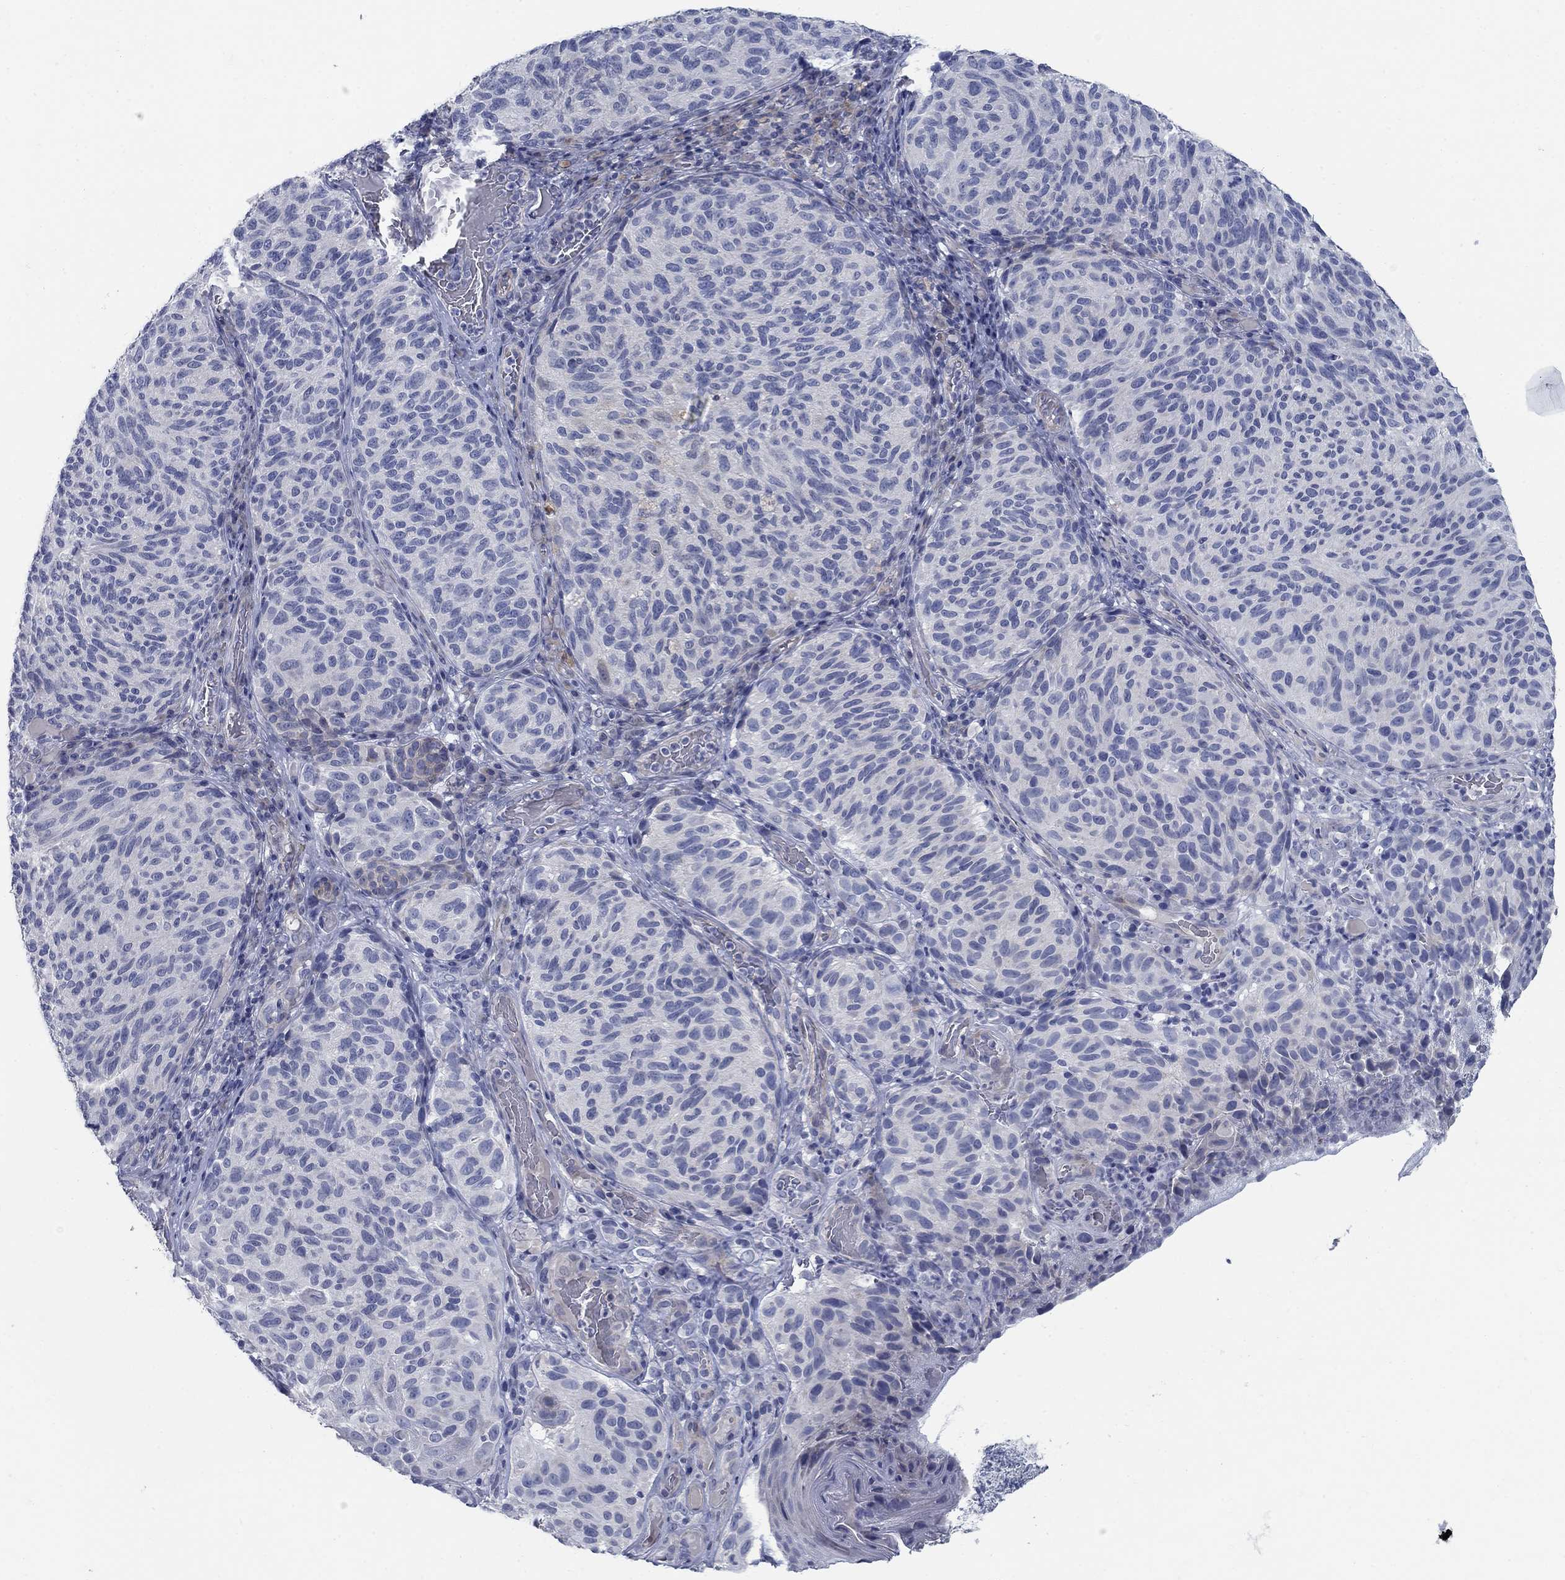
{"staining": {"intensity": "negative", "quantity": "none", "location": "none"}, "tissue": "melanoma", "cell_type": "Tumor cells", "image_type": "cancer", "snomed": [{"axis": "morphology", "description": "Malignant melanoma, NOS"}, {"axis": "topography", "description": "Skin"}], "caption": "Immunohistochemistry photomicrograph of human melanoma stained for a protein (brown), which shows no expression in tumor cells.", "gene": "DNER", "patient": {"sex": "female", "age": 73}}